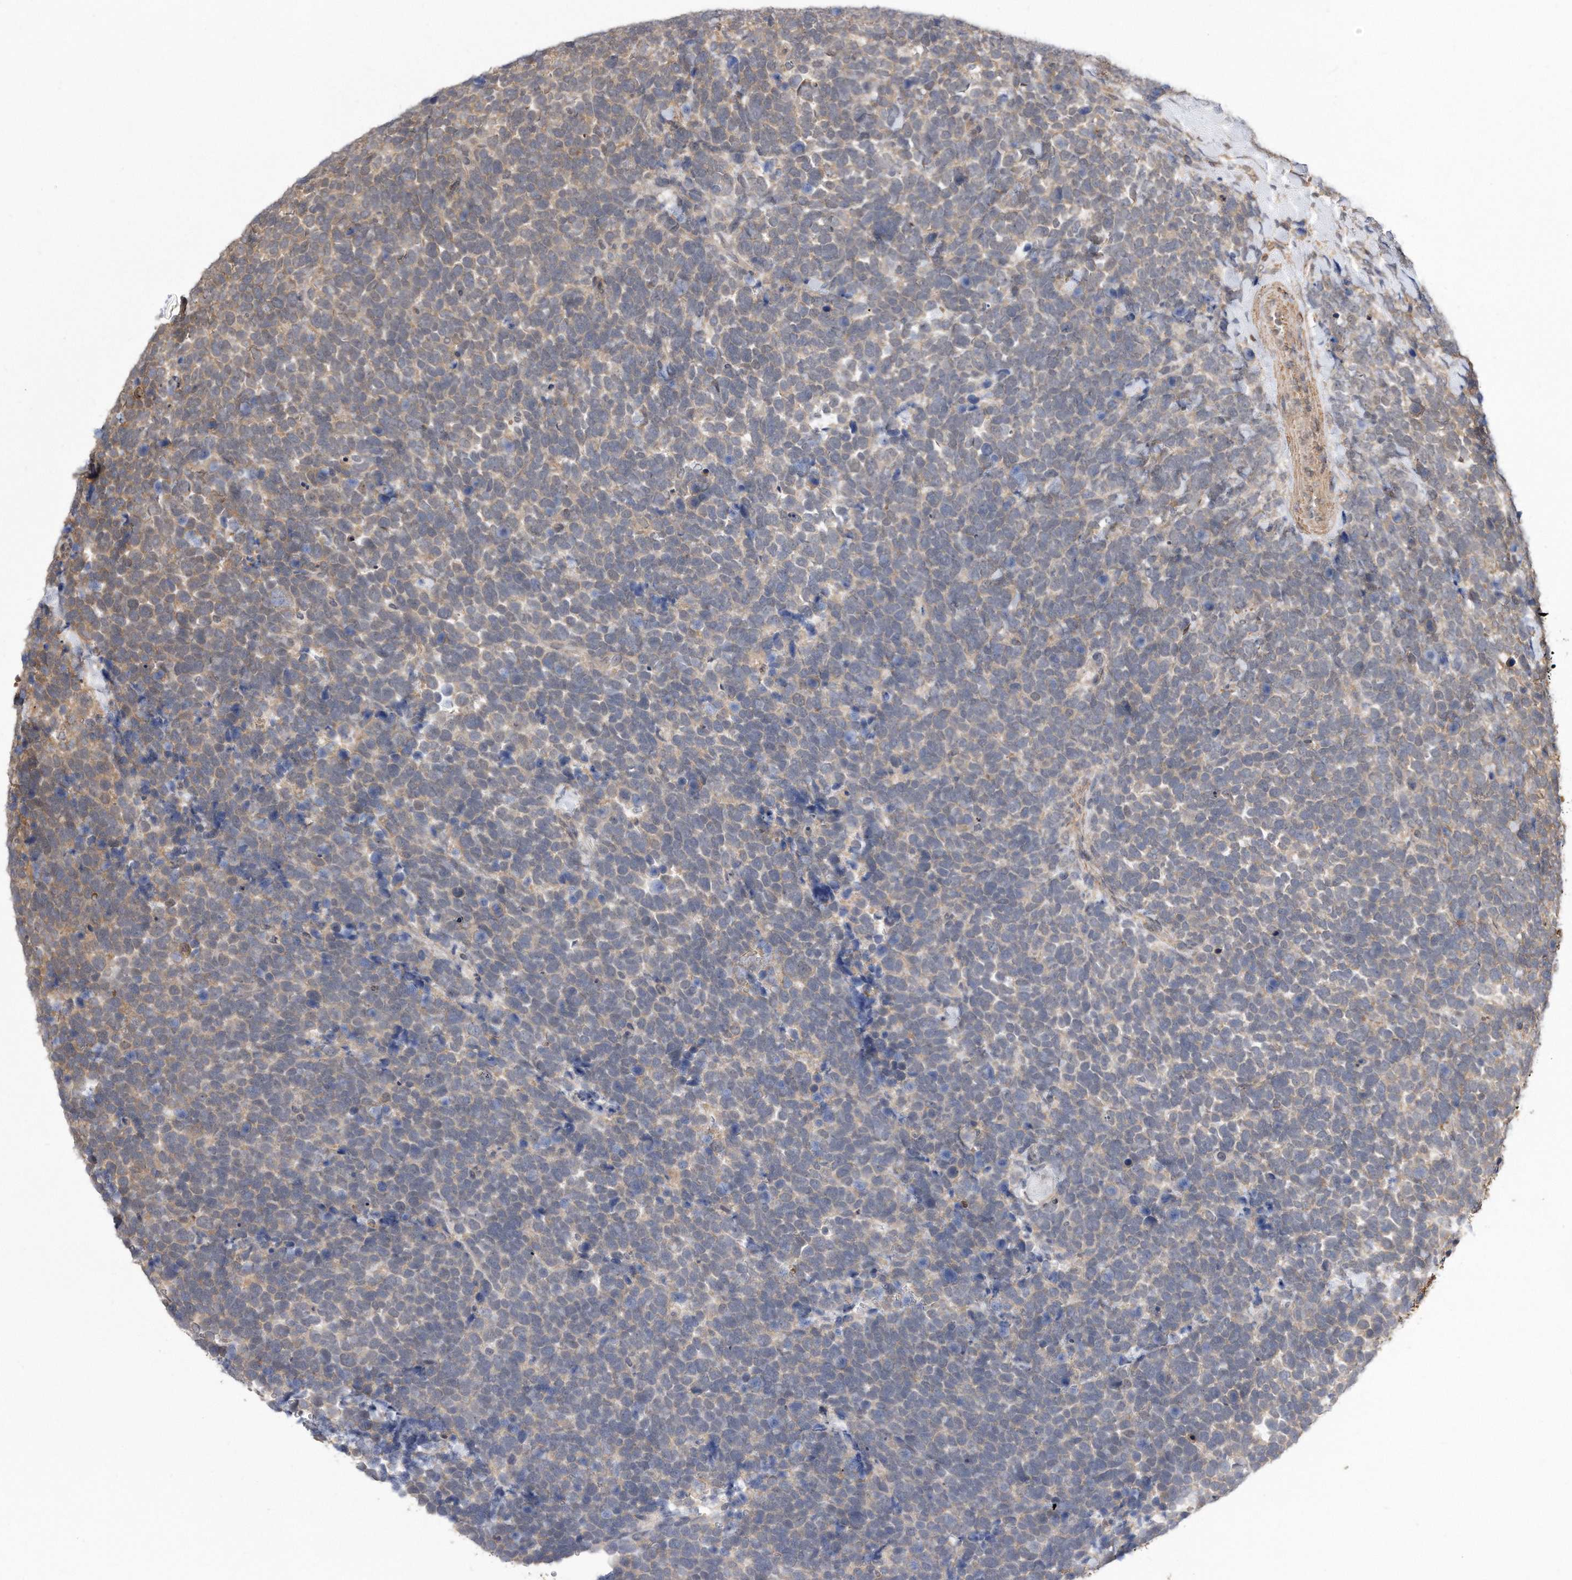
{"staining": {"intensity": "weak", "quantity": "25%-75%", "location": "cytoplasmic/membranous"}, "tissue": "urothelial cancer", "cell_type": "Tumor cells", "image_type": "cancer", "snomed": [{"axis": "morphology", "description": "Urothelial carcinoma, High grade"}, {"axis": "topography", "description": "Urinary bladder"}], "caption": "Protein expression analysis of urothelial carcinoma (high-grade) exhibits weak cytoplasmic/membranous staining in about 25%-75% of tumor cells.", "gene": "TCP1", "patient": {"sex": "female", "age": 82}}